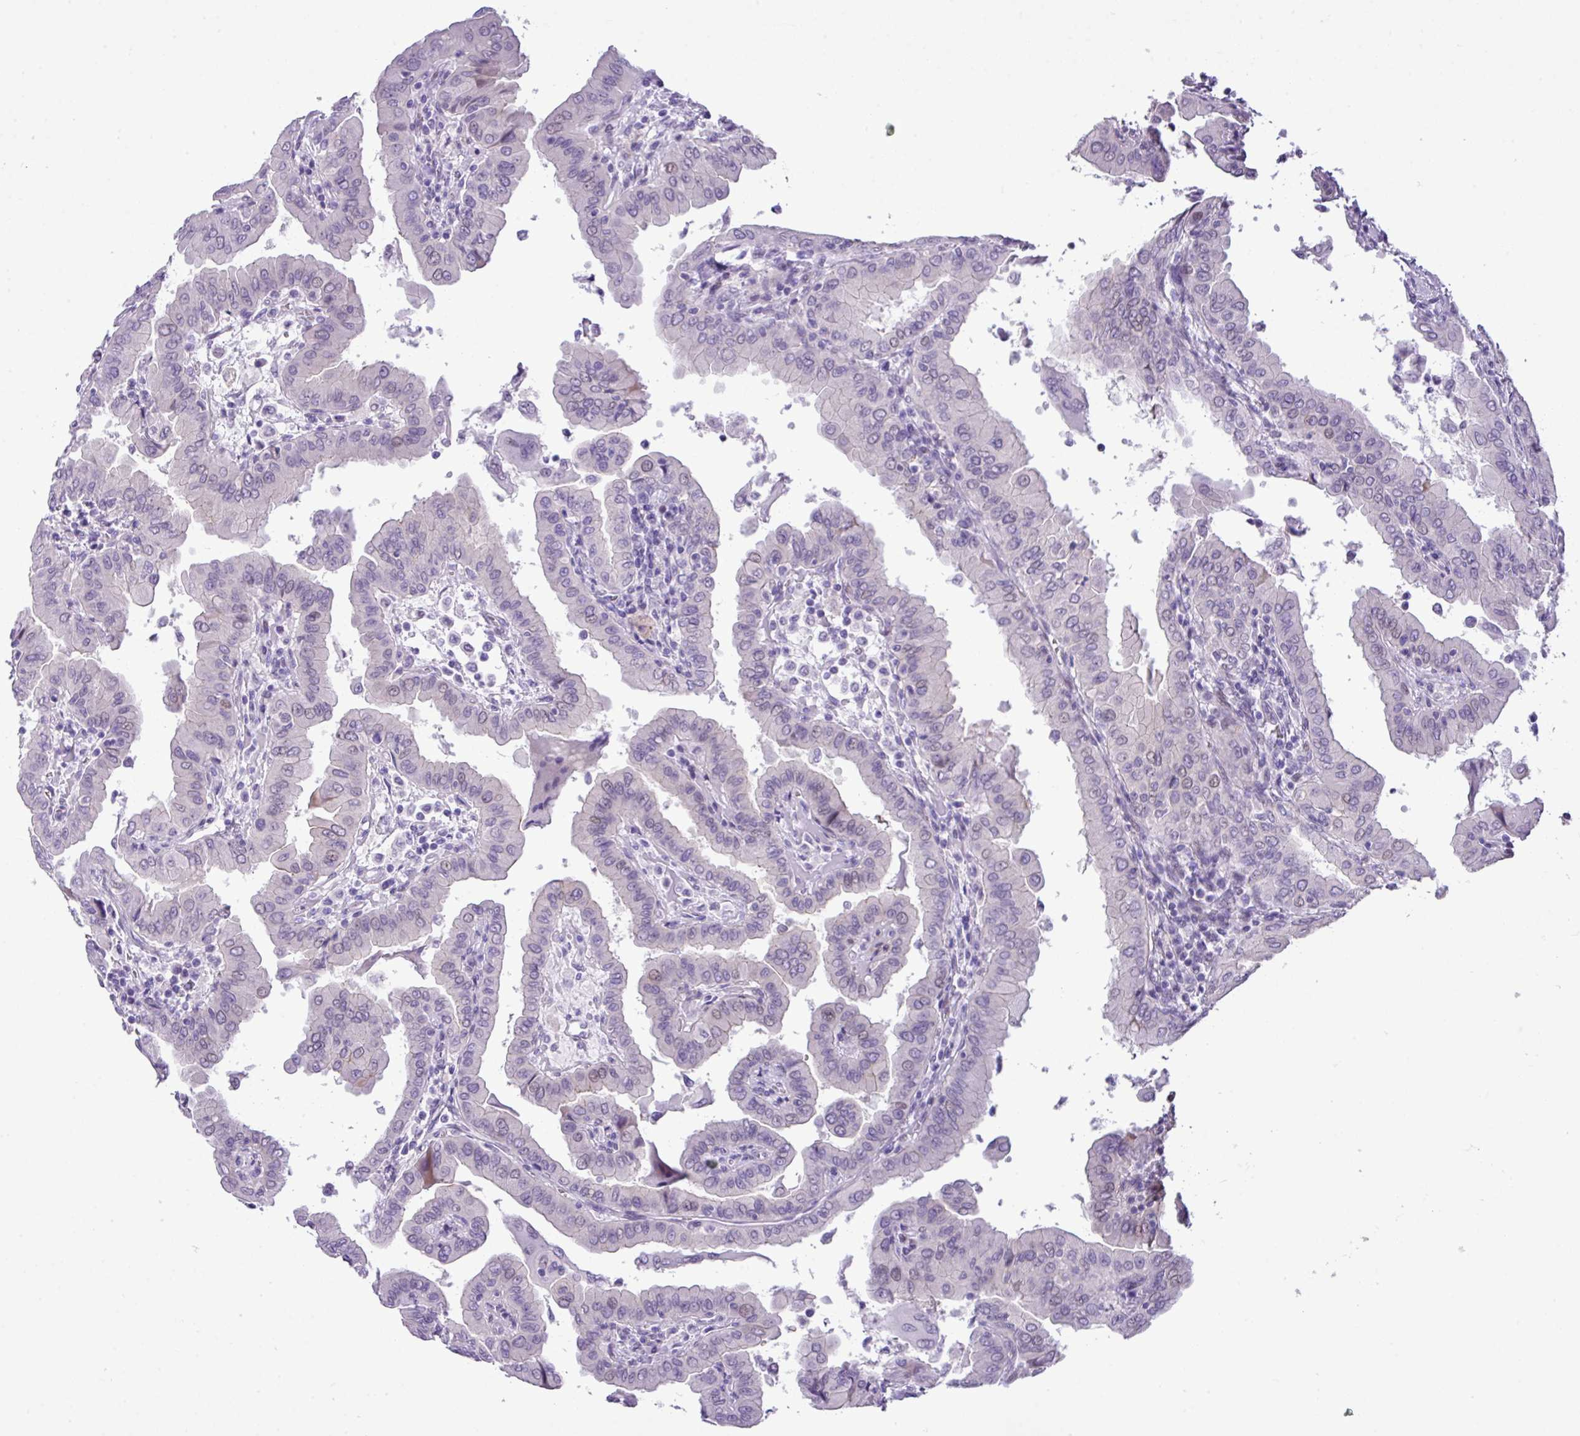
{"staining": {"intensity": "weak", "quantity": "<25%", "location": "nuclear"}, "tissue": "thyroid cancer", "cell_type": "Tumor cells", "image_type": "cancer", "snomed": [{"axis": "morphology", "description": "Papillary adenocarcinoma, NOS"}, {"axis": "topography", "description": "Thyroid gland"}], "caption": "Thyroid cancer stained for a protein using IHC exhibits no staining tumor cells.", "gene": "YLPM1", "patient": {"sex": "male", "age": 33}}